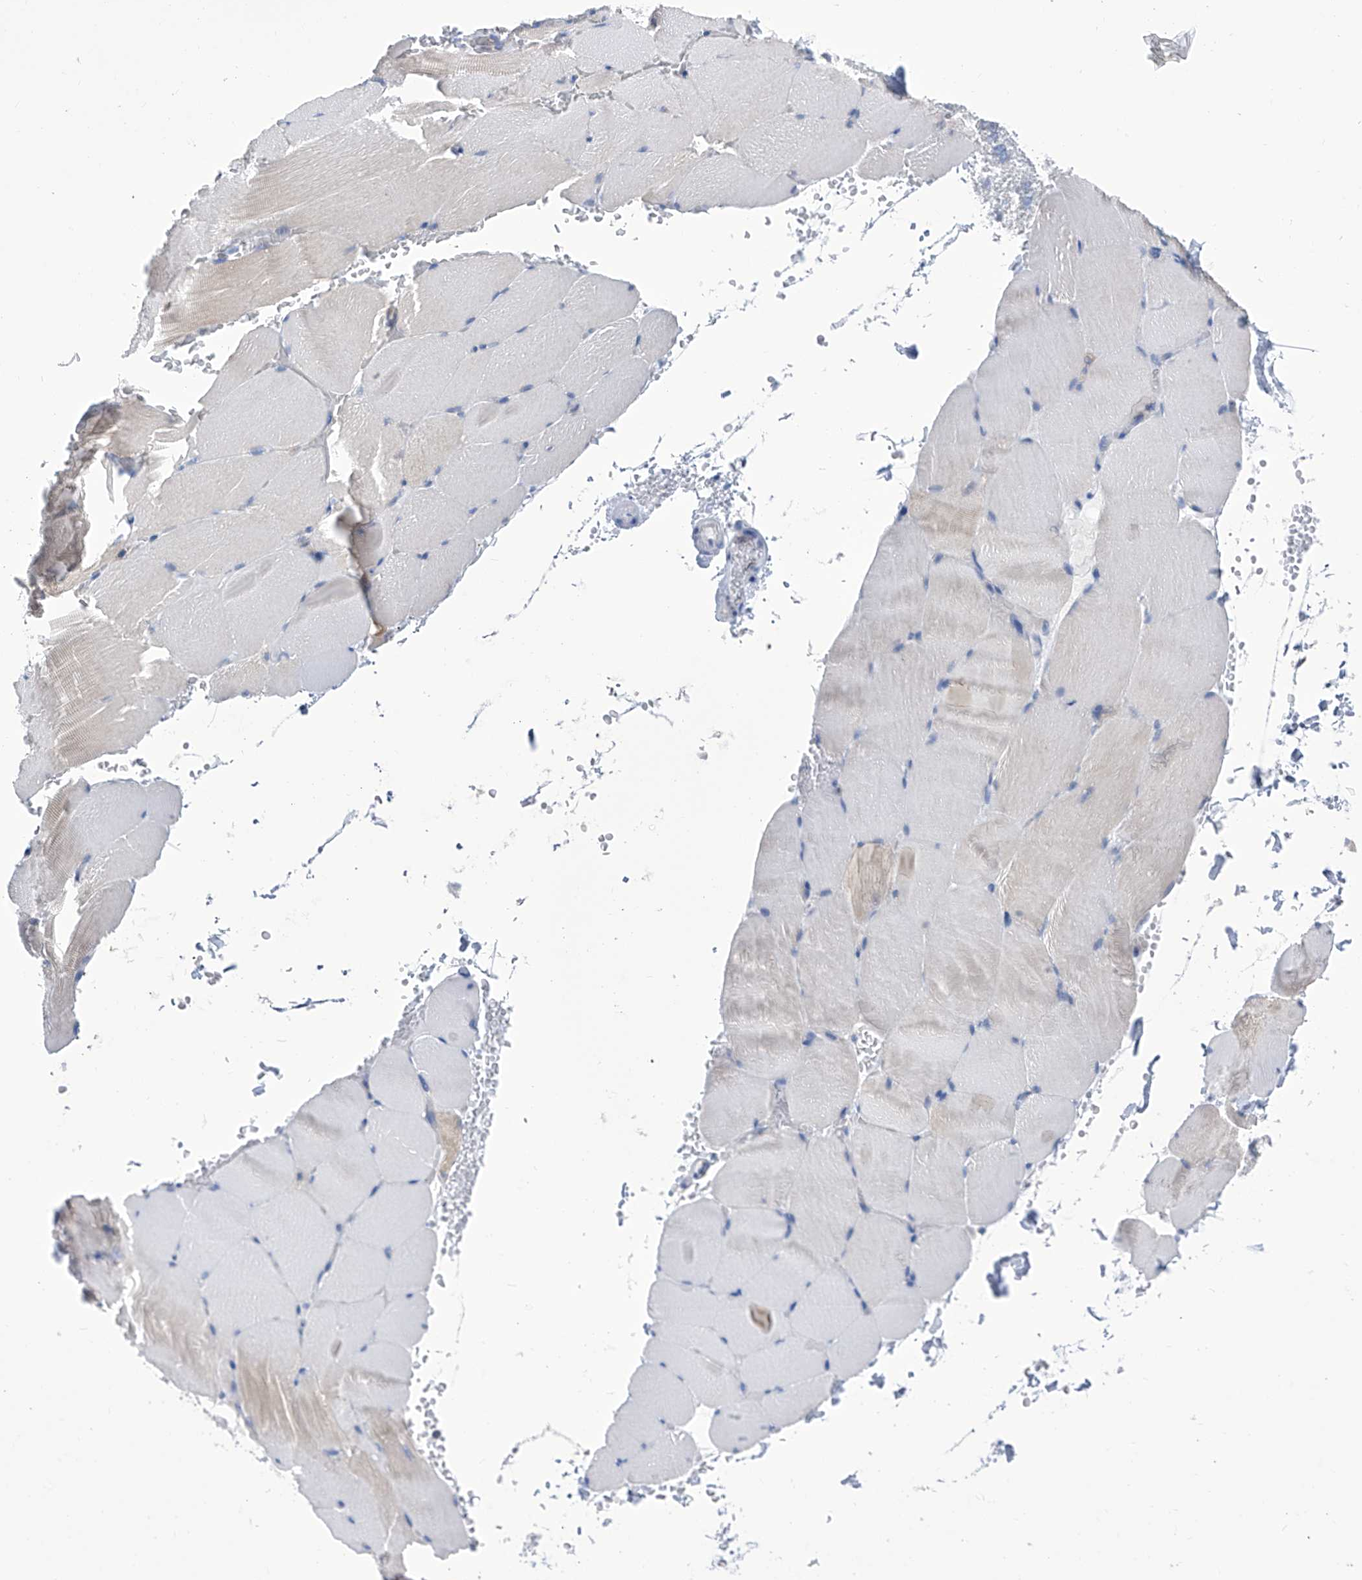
{"staining": {"intensity": "negative", "quantity": "none", "location": "none"}, "tissue": "skeletal muscle", "cell_type": "Myocytes", "image_type": "normal", "snomed": [{"axis": "morphology", "description": "Normal tissue, NOS"}, {"axis": "topography", "description": "Skeletal muscle"}, {"axis": "topography", "description": "Parathyroid gland"}], "caption": "This is a image of IHC staining of benign skeletal muscle, which shows no staining in myocytes. (DAB (3,3'-diaminobenzidine) IHC with hematoxylin counter stain).", "gene": "IMPA2", "patient": {"sex": "female", "age": 37}}